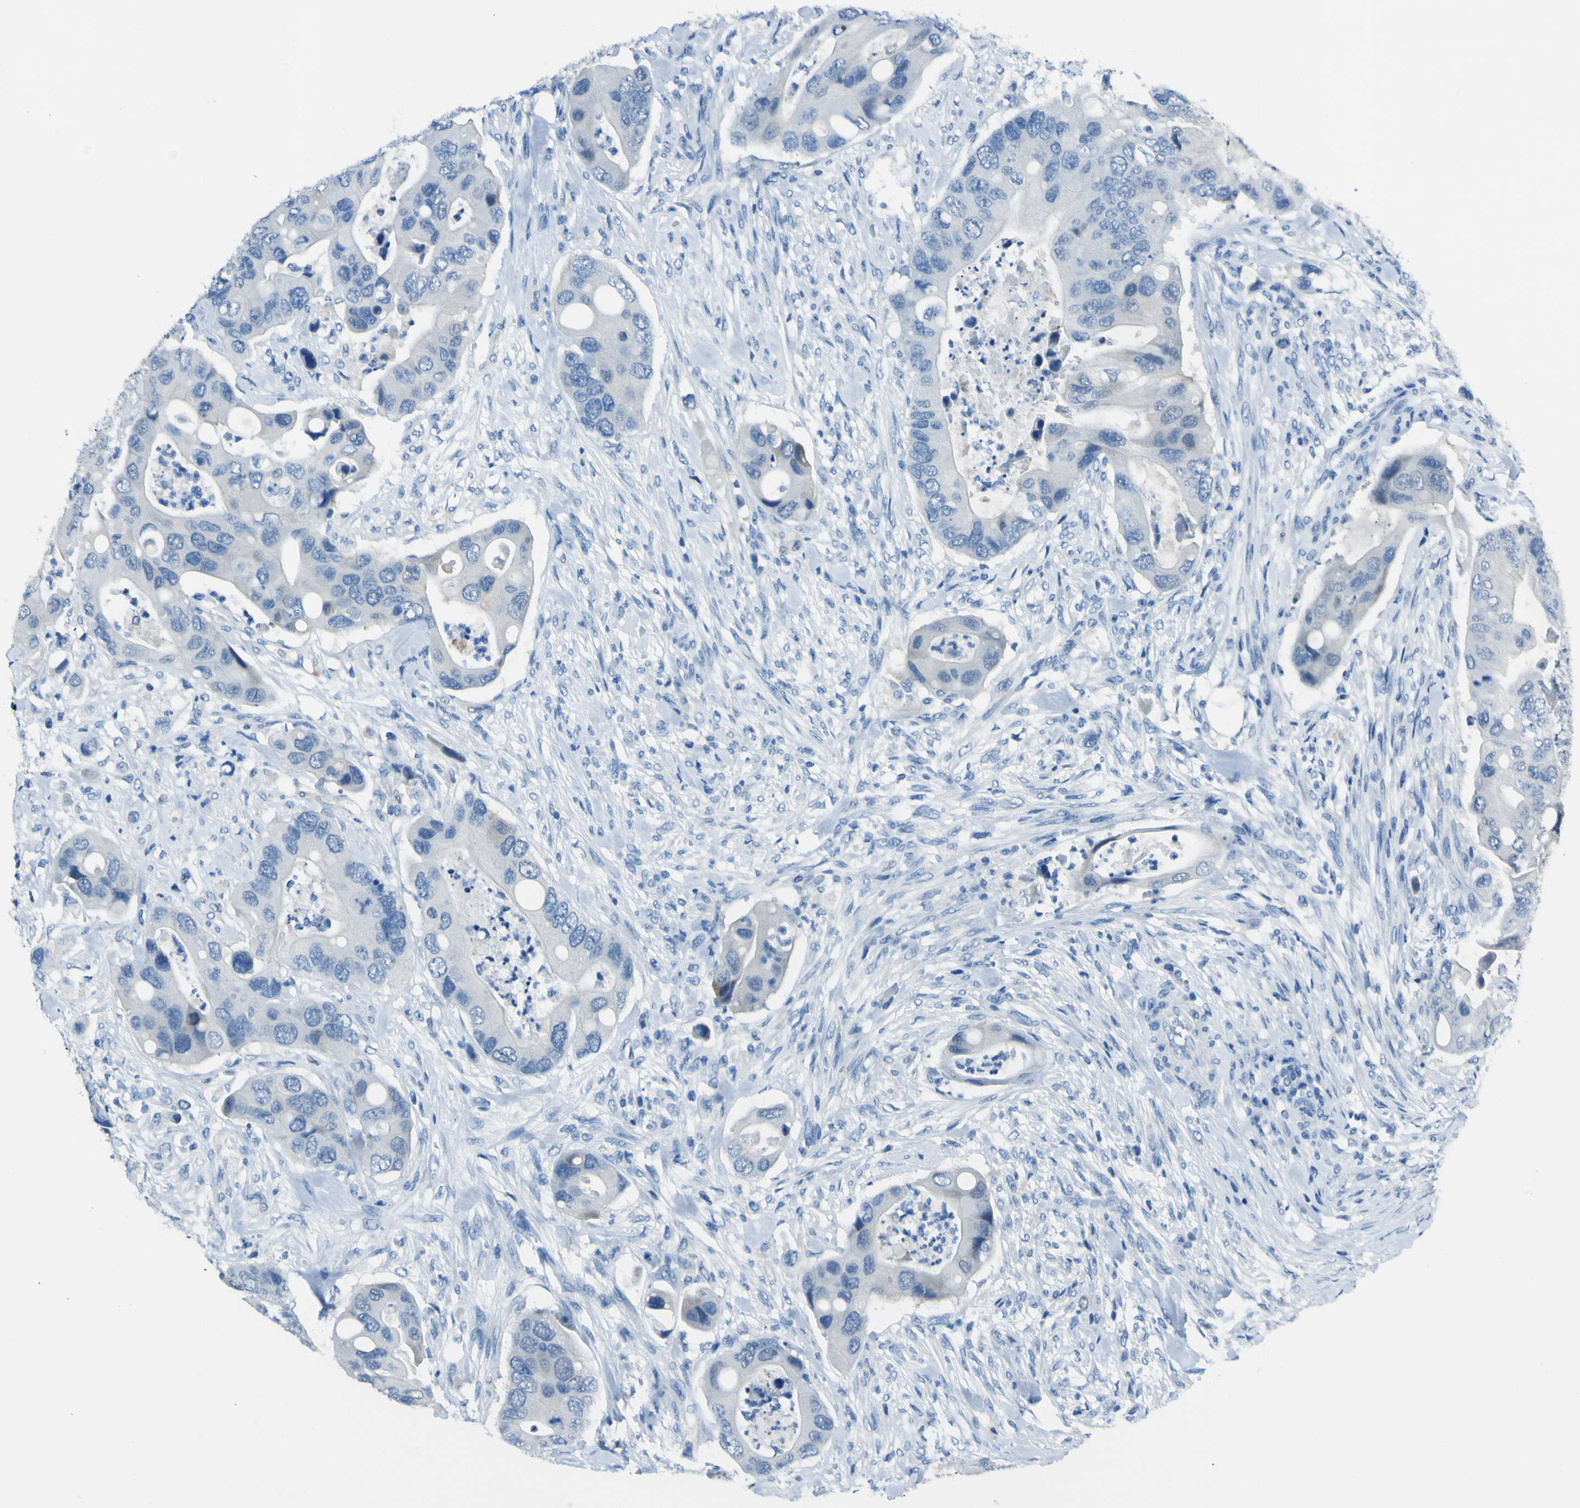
{"staining": {"intensity": "negative", "quantity": "none", "location": "none"}, "tissue": "colorectal cancer", "cell_type": "Tumor cells", "image_type": "cancer", "snomed": [{"axis": "morphology", "description": "Adenocarcinoma, NOS"}, {"axis": "topography", "description": "Rectum"}], "caption": "This is a photomicrograph of immunohistochemistry staining of colorectal cancer (adenocarcinoma), which shows no positivity in tumor cells.", "gene": "PHKG1", "patient": {"sex": "female", "age": 57}}